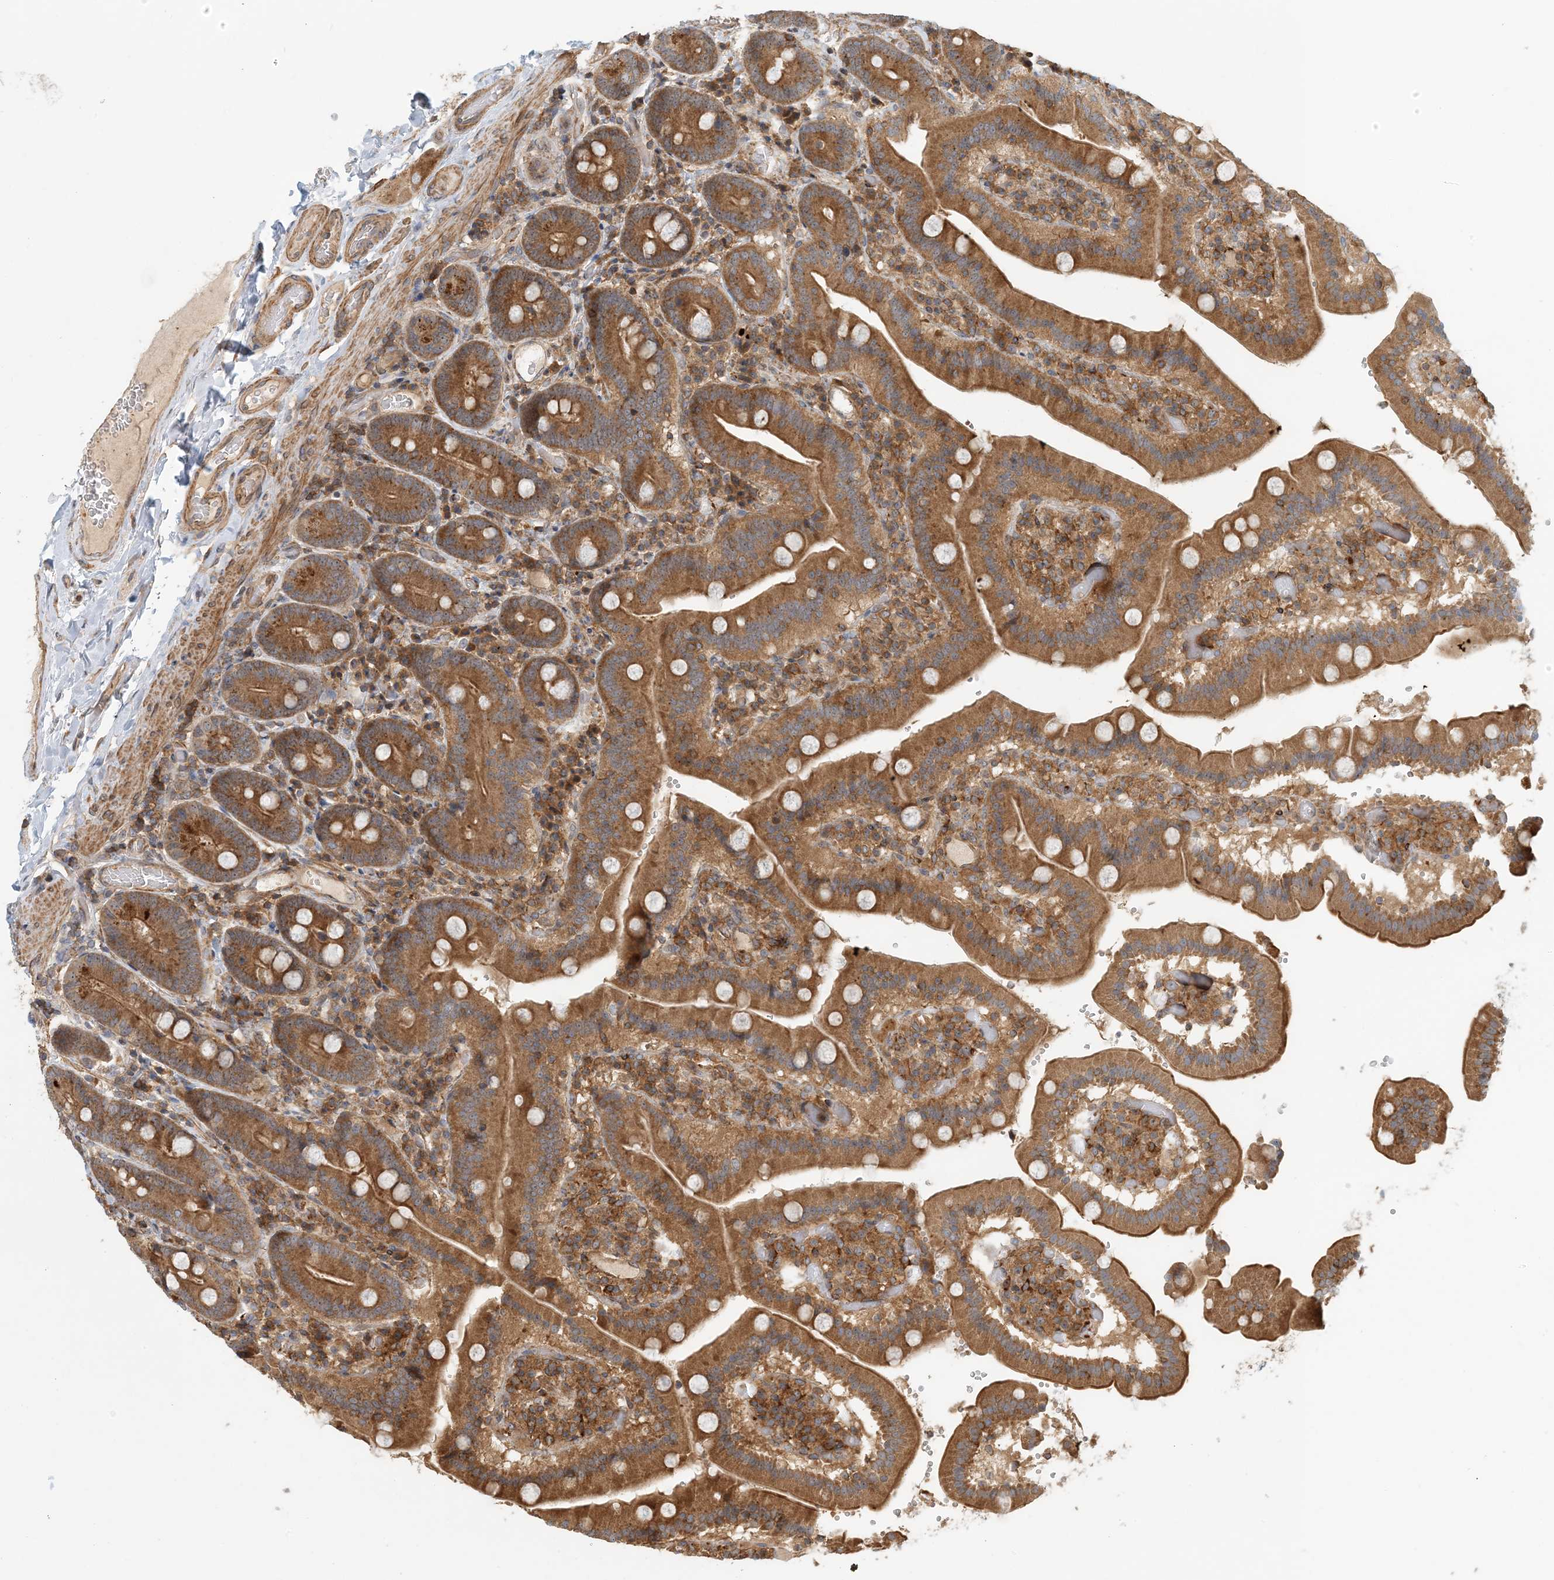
{"staining": {"intensity": "moderate", "quantity": ">75%", "location": "cytoplasmic/membranous"}, "tissue": "duodenum", "cell_type": "Glandular cells", "image_type": "normal", "snomed": [{"axis": "morphology", "description": "Normal tissue, NOS"}, {"axis": "topography", "description": "Duodenum"}], "caption": "Duodenum stained with DAB (3,3'-diaminobenzidine) immunohistochemistry reveals medium levels of moderate cytoplasmic/membranous expression in about >75% of glandular cells. (DAB (3,3'-diaminobenzidine) IHC with brightfield microscopy, high magnification).", "gene": "COLEC11", "patient": {"sex": "female", "age": 62}}